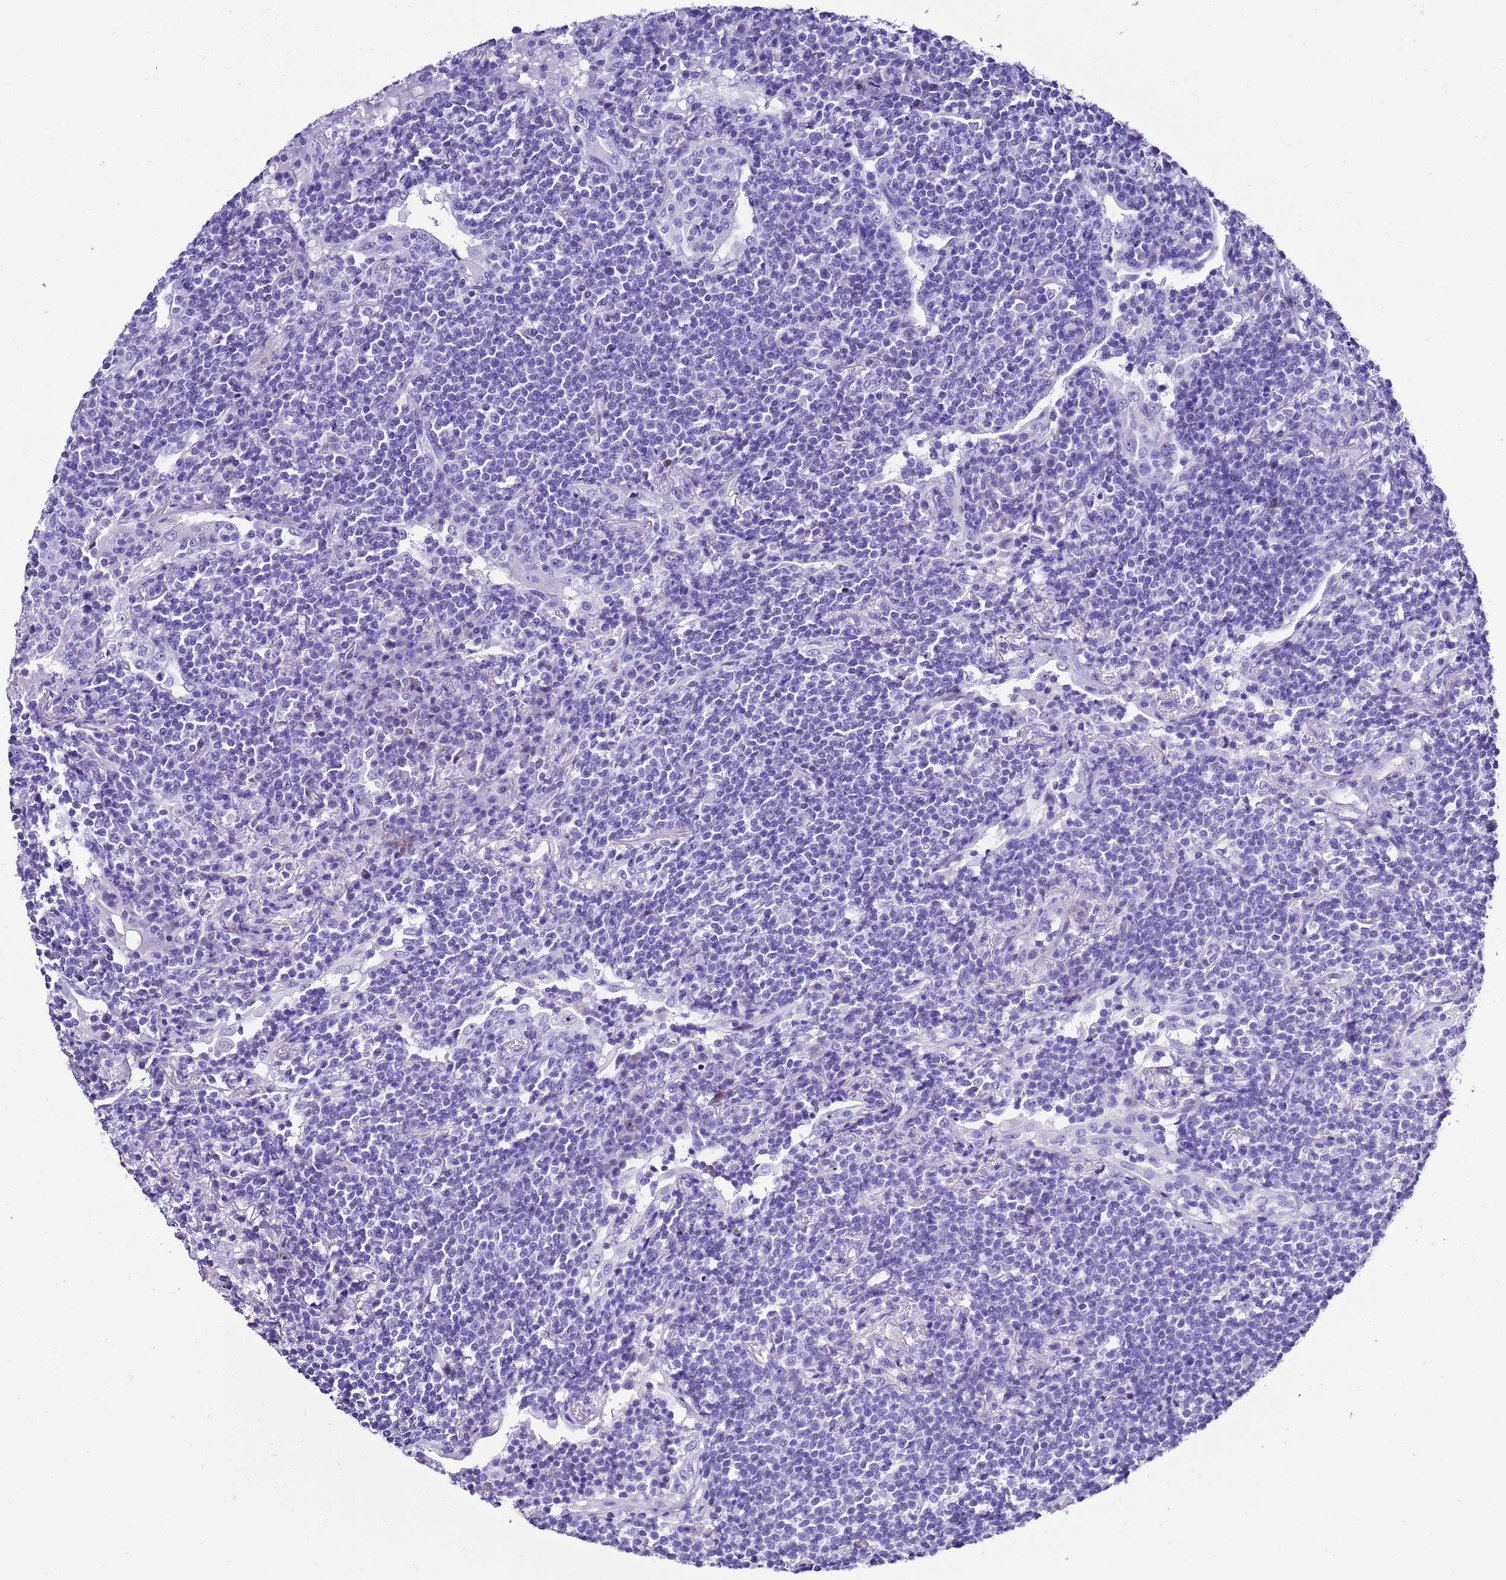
{"staining": {"intensity": "negative", "quantity": "none", "location": "none"}, "tissue": "lymphoma", "cell_type": "Tumor cells", "image_type": "cancer", "snomed": [{"axis": "morphology", "description": "Malignant lymphoma, non-Hodgkin's type, Low grade"}, {"axis": "topography", "description": "Lung"}], "caption": "Protein analysis of lymphoma exhibits no significant expression in tumor cells.", "gene": "UGT2B10", "patient": {"sex": "female", "age": 71}}